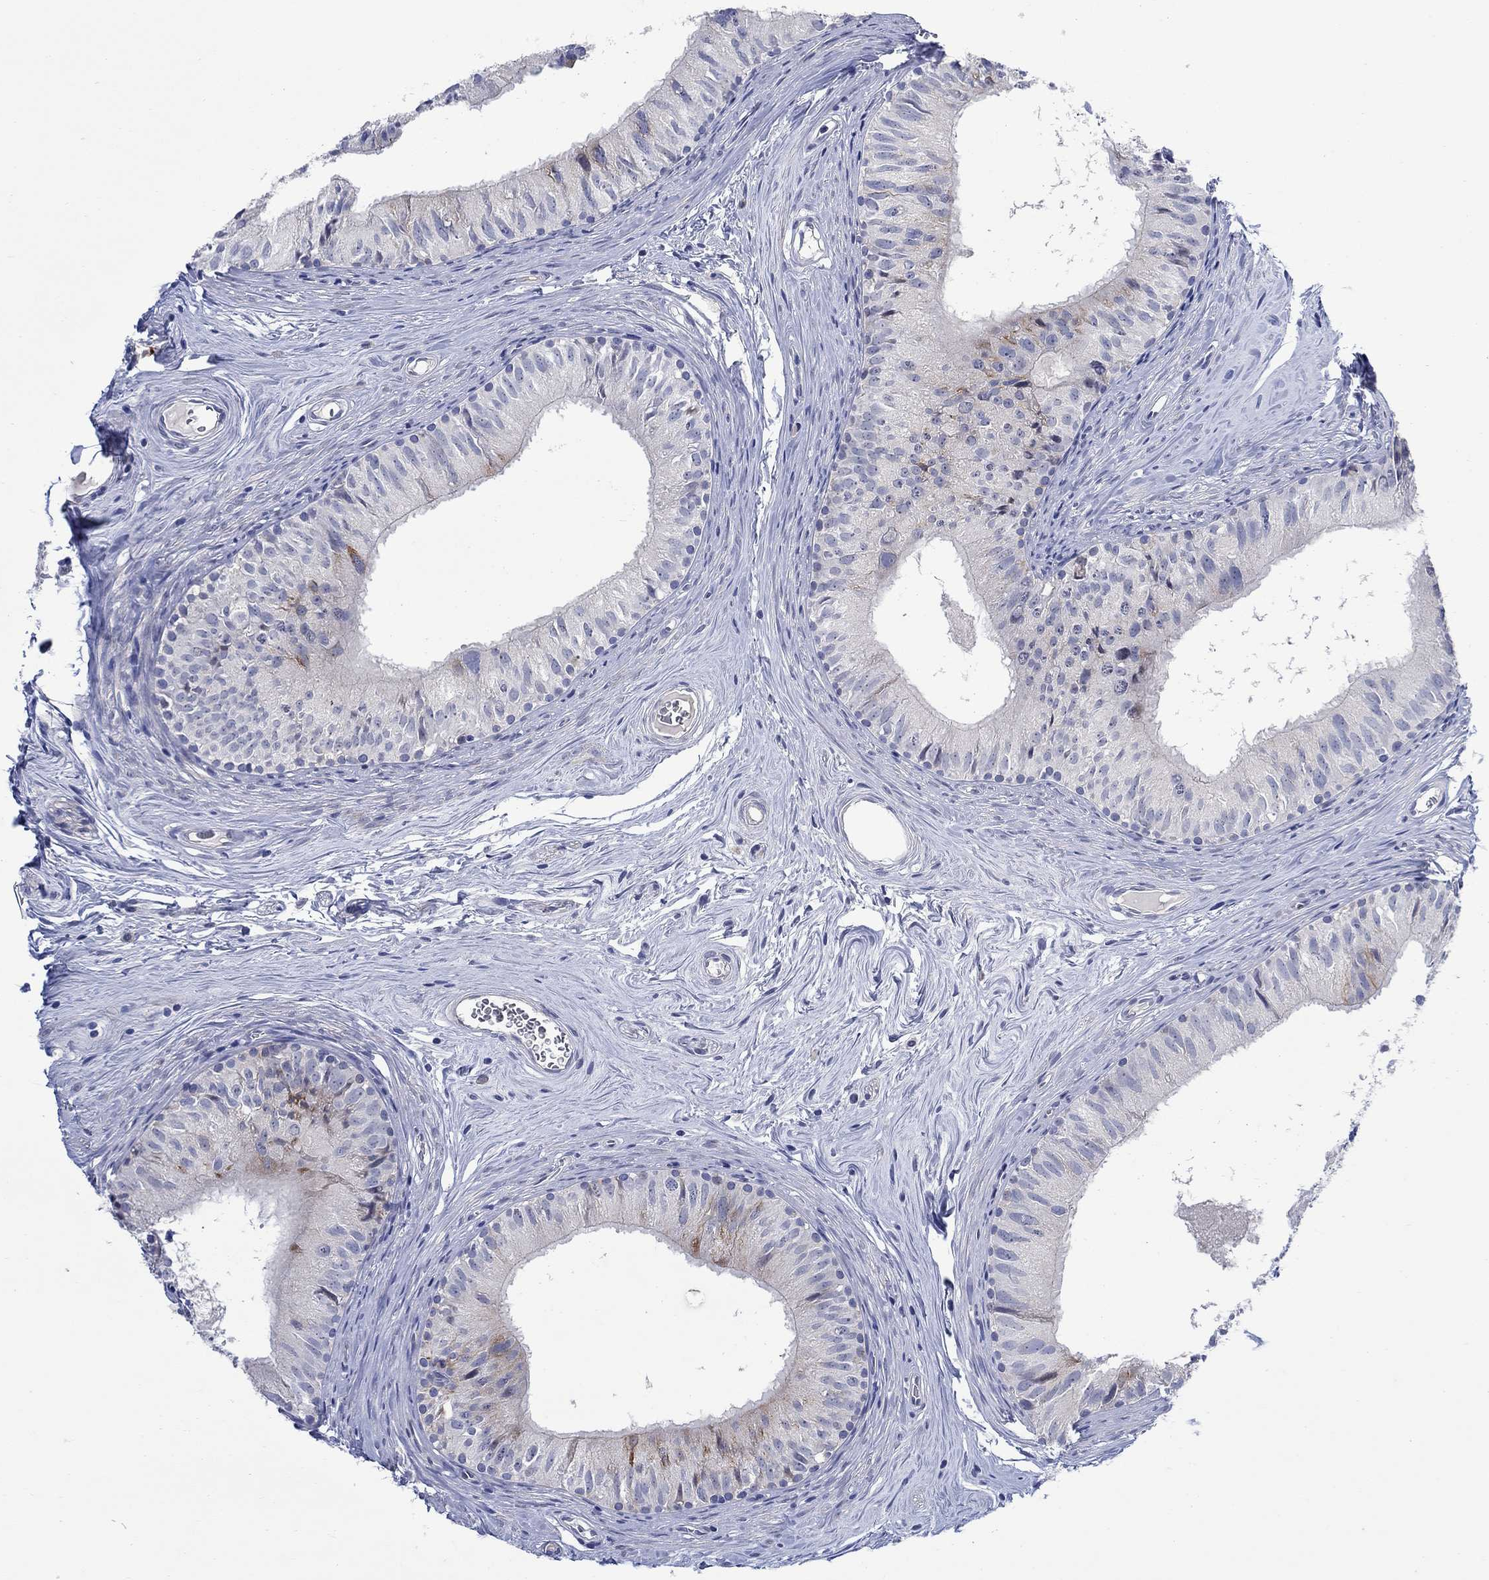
{"staining": {"intensity": "moderate", "quantity": "<25%", "location": "cytoplasmic/membranous"}, "tissue": "epididymis", "cell_type": "Glandular cells", "image_type": "normal", "snomed": [{"axis": "morphology", "description": "Normal tissue, NOS"}, {"axis": "topography", "description": "Epididymis"}], "caption": "The histopathology image reveals a brown stain indicating the presence of a protein in the cytoplasmic/membranous of glandular cells in epididymis. Nuclei are stained in blue.", "gene": "DLK1", "patient": {"sex": "male", "age": 52}}